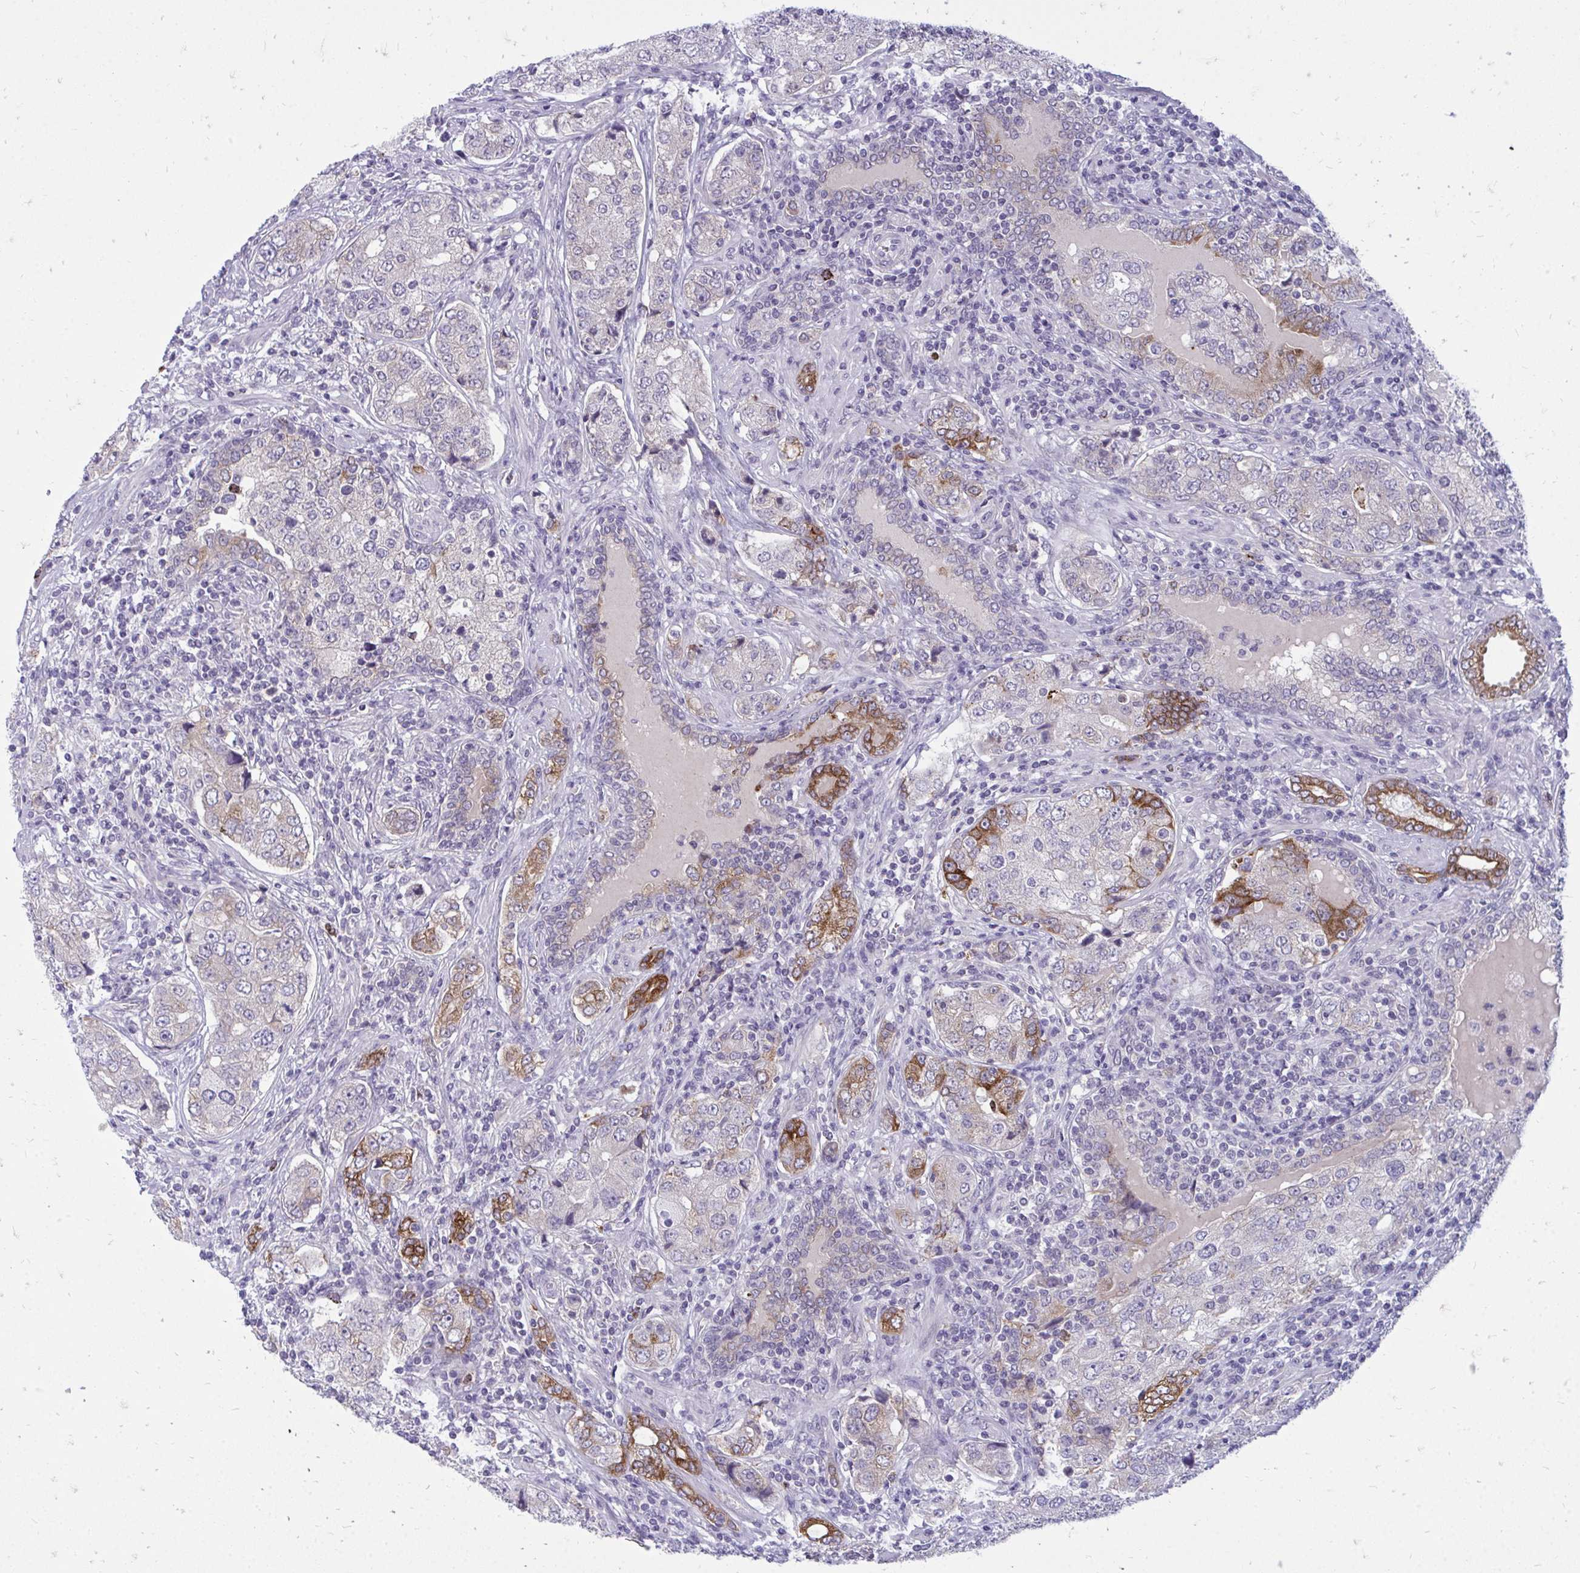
{"staining": {"intensity": "moderate", "quantity": "25%-75%", "location": "cytoplasmic/membranous"}, "tissue": "prostate cancer", "cell_type": "Tumor cells", "image_type": "cancer", "snomed": [{"axis": "morphology", "description": "Adenocarcinoma, High grade"}, {"axis": "topography", "description": "Prostate"}], "caption": "Human prostate adenocarcinoma (high-grade) stained with a protein marker reveals moderate staining in tumor cells.", "gene": "ACSL5", "patient": {"sex": "male", "age": 60}}